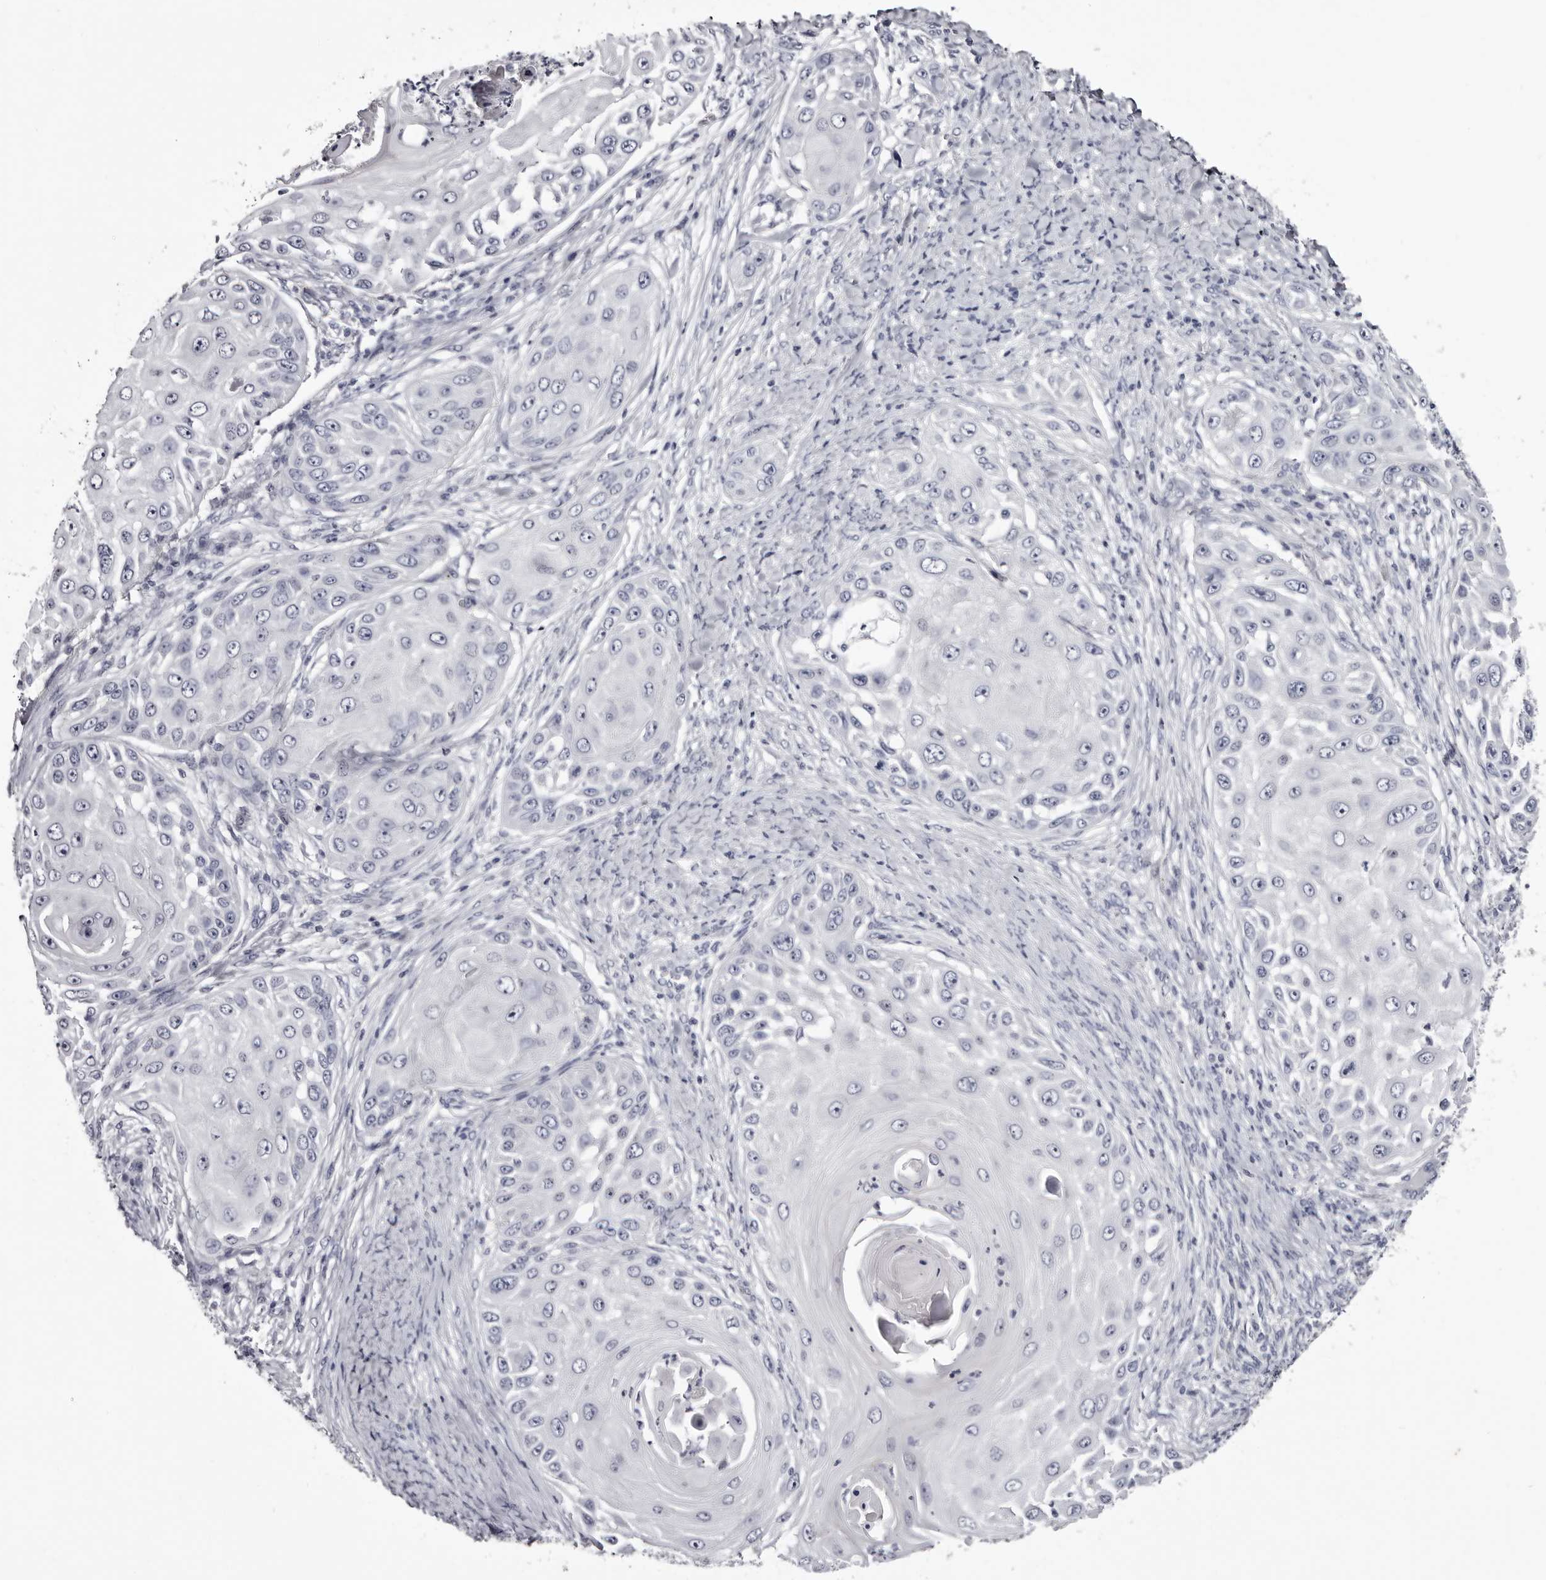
{"staining": {"intensity": "negative", "quantity": "none", "location": "none"}, "tissue": "skin cancer", "cell_type": "Tumor cells", "image_type": "cancer", "snomed": [{"axis": "morphology", "description": "Squamous cell carcinoma, NOS"}, {"axis": "topography", "description": "Skin"}], "caption": "IHC histopathology image of squamous cell carcinoma (skin) stained for a protein (brown), which shows no staining in tumor cells.", "gene": "CA6", "patient": {"sex": "female", "age": 44}}